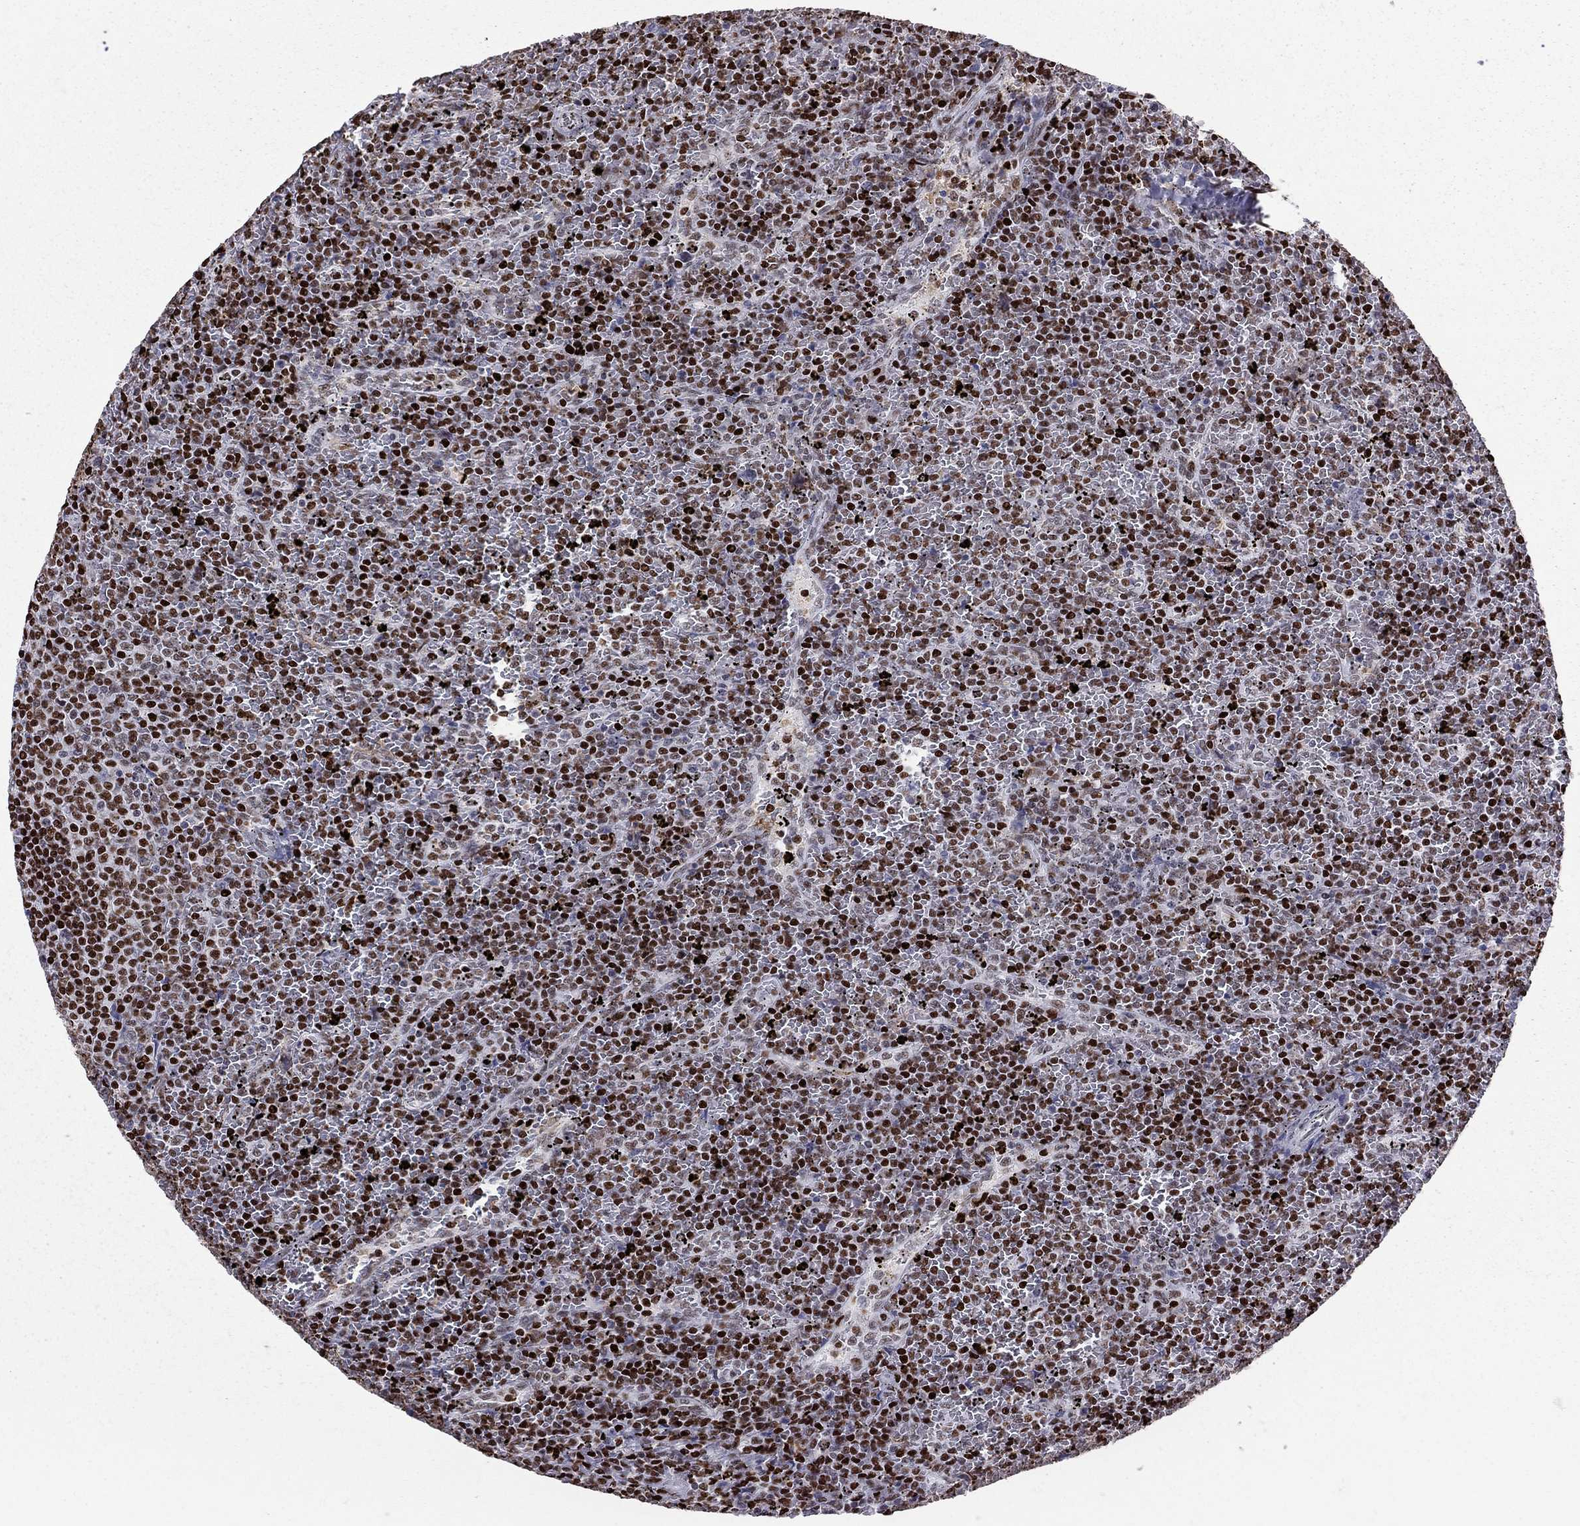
{"staining": {"intensity": "strong", "quantity": ">75%", "location": "nuclear"}, "tissue": "lymphoma", "cell_type": "Tumor cells", "image_type": "cancer", "snomed": [{"axis": "morphology", "description": "Malignant lymphoma, non-Hodgkin's type, Low grade"}, {"axis": "topography", "description": "Spleen"}], "caption": "Lymphoma stained with a protein marker demonstrates strong staining in tumor cells.", "gene": "PCGF3", "patient": {"sex": "female", "age": 77}}